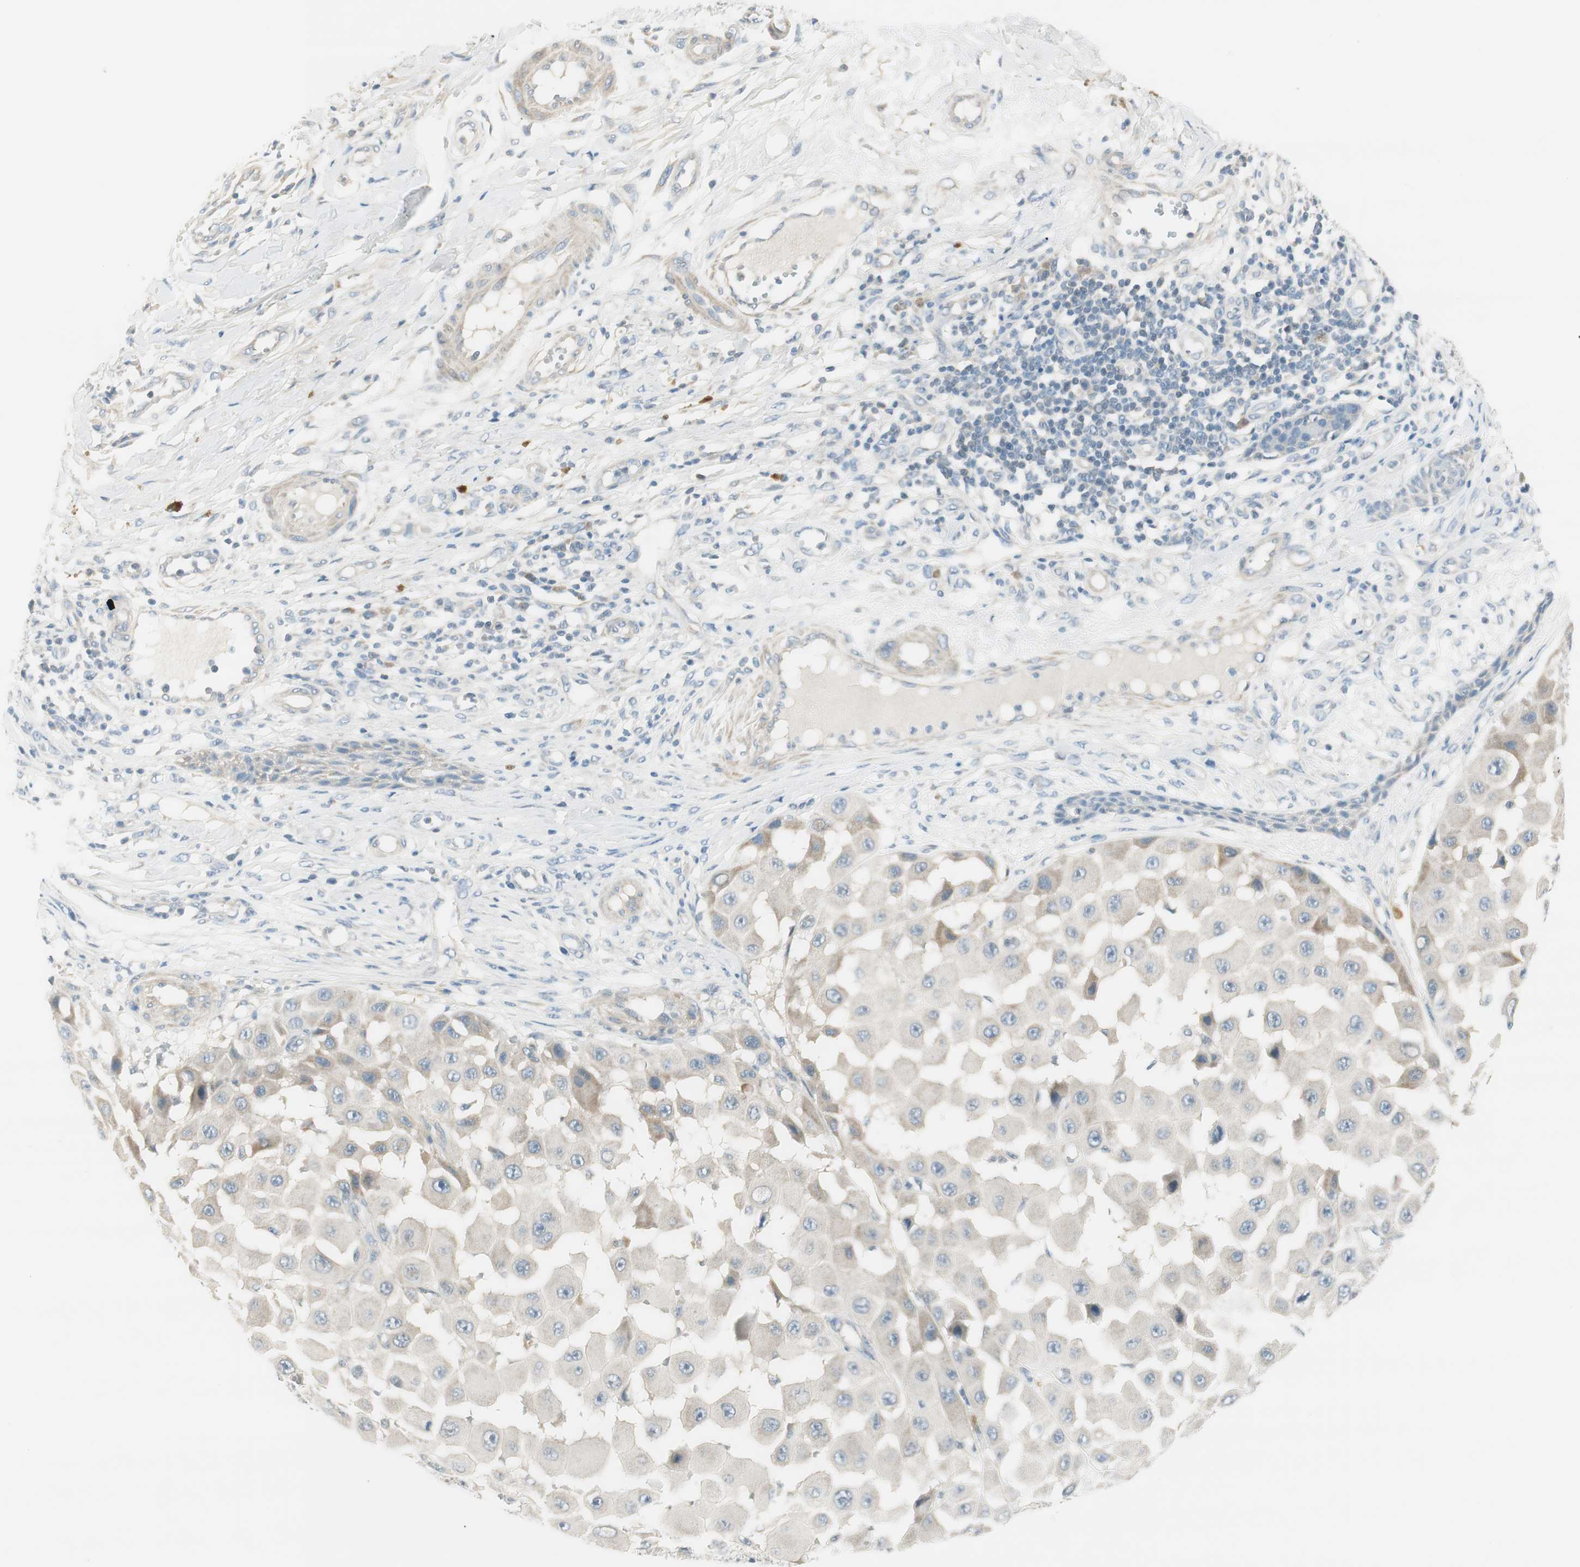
{"staining": {"intensity": "weak", "quantity": "<25%", "location": "cytoplasmic/membranous"}, "tissue": "melanoma", "cell_type": "Tumor cells", "image_type": "cancer", "snomed": [{"axis": "morphology", "description": "Malignant melanoma, NOS"}, {"axis": "topography", "description": "Skin"}], "caption": "Image shows no protein staining in tumor cells of malignant melanoma tissue.", "gene": "TACR3", "patient": {"sex": "female", "age": 81}}